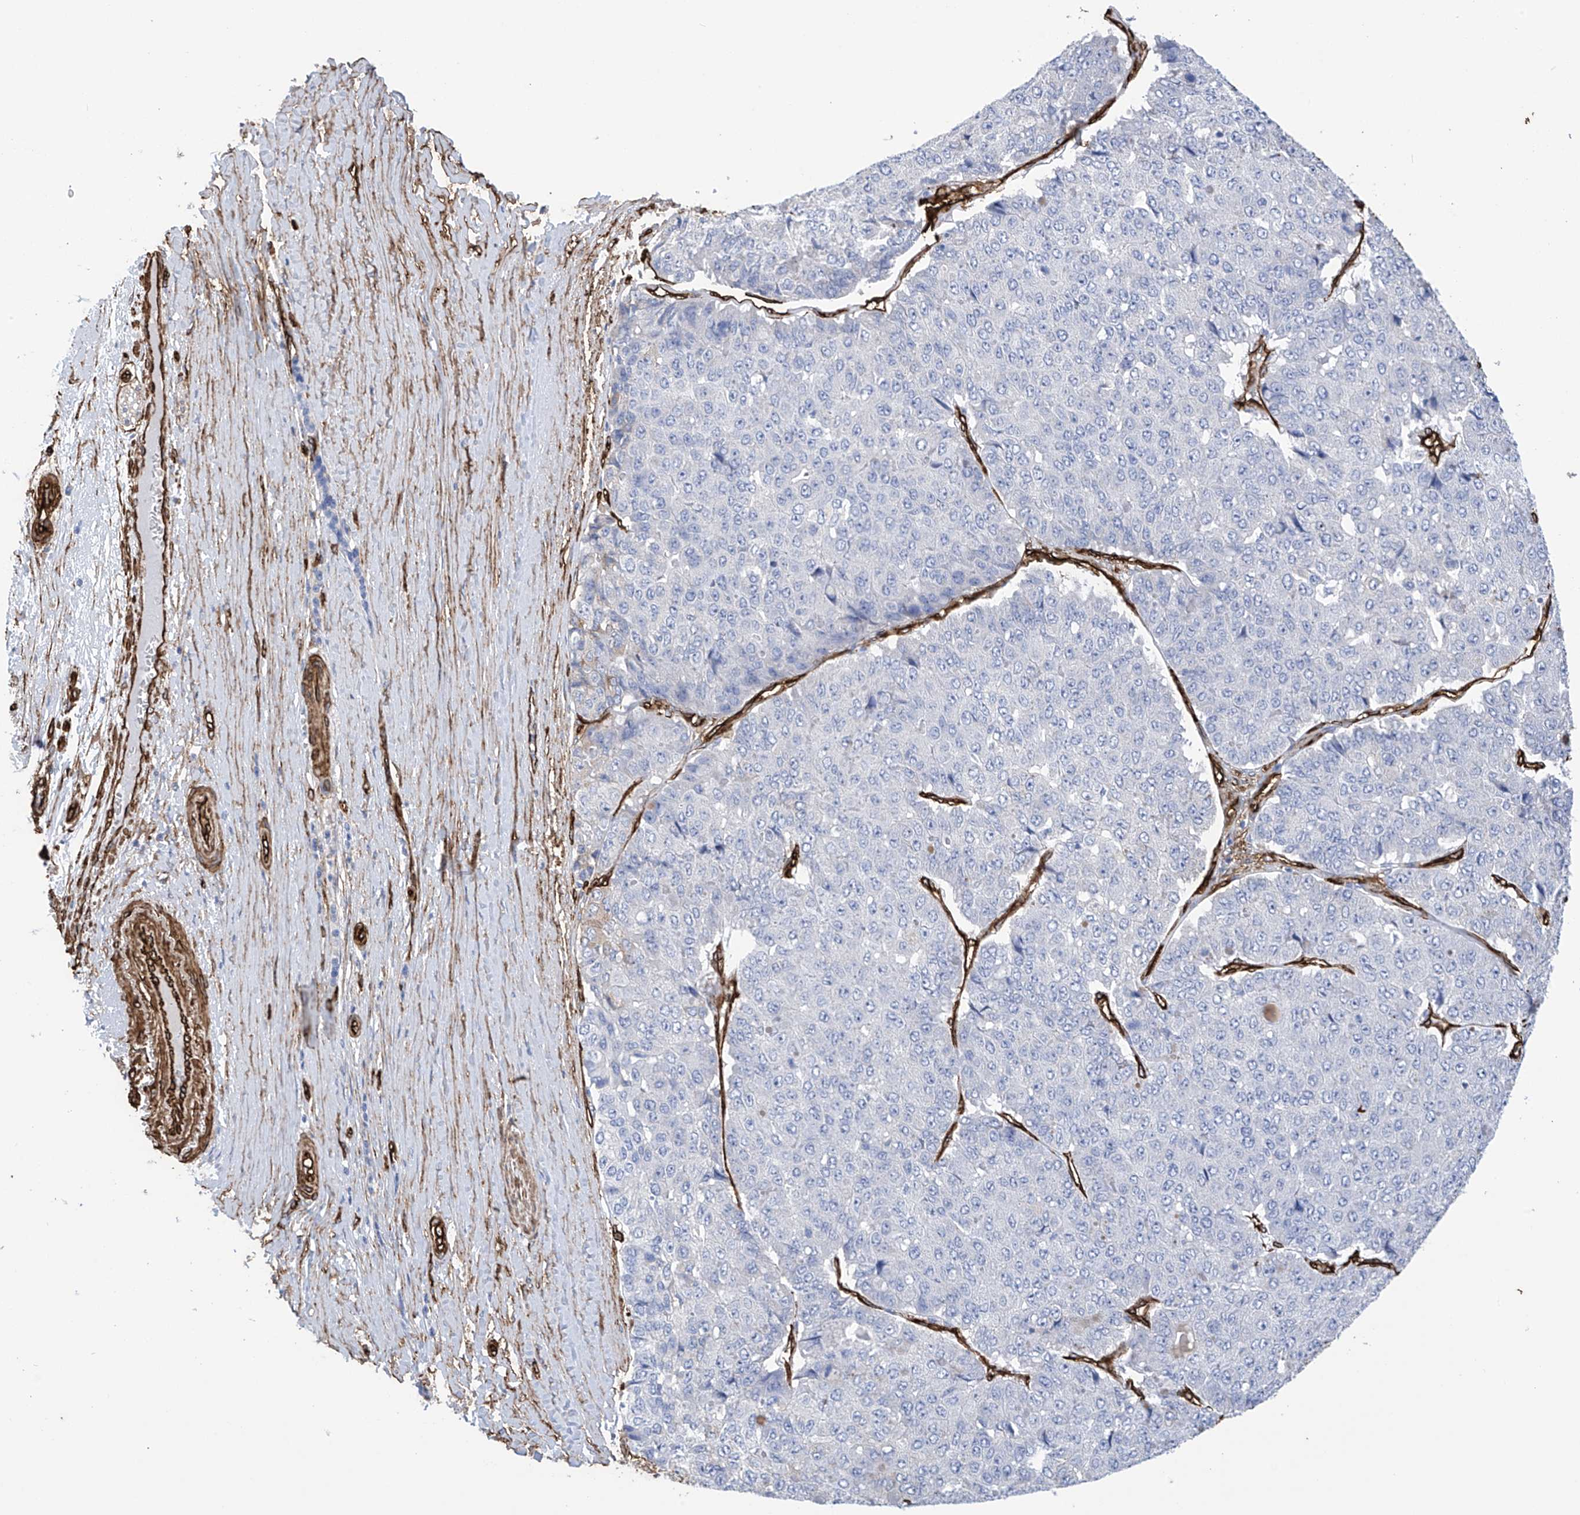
{"staining": {"intensity": "negative", "quantity": "none", "location": "none"}, "tissue": "pancreatic cancer", "cell_type": "Tumor cells", "image_type": "cancer", "snomed": [{"axis": "morphology", "description": "Adenocarcinoma, NOS"}, {"axis": "topography", "description": "Pancreas"}], "caption": "DAB (3,3'-diaminobenzidine) immunohistochemical staining of human pancreatic cancer reveals no significant staining in tumor cells.", "gene": "UBTD1", "patient": {"sex": "male", "age": 50}}